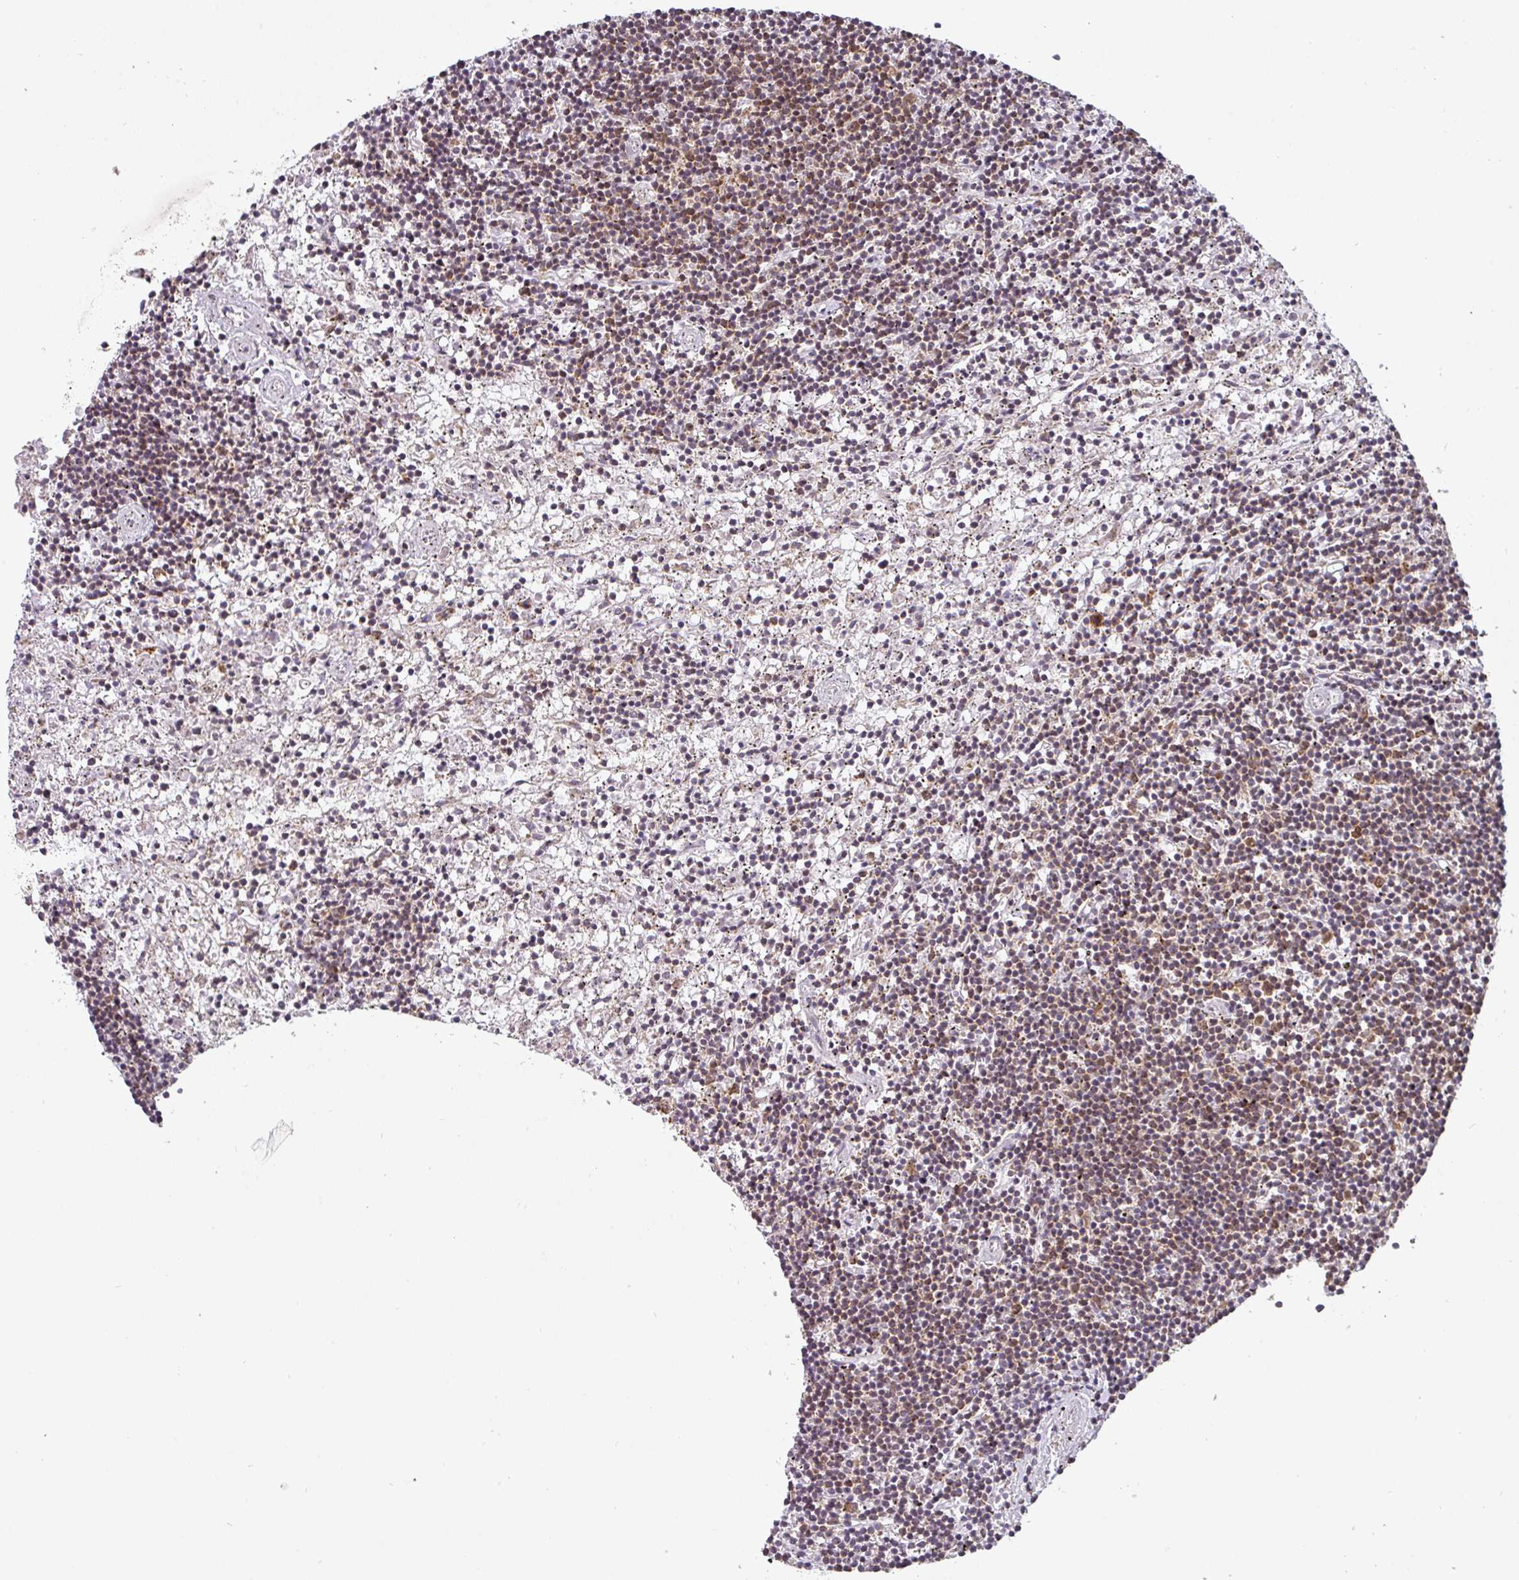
{"staining": {"intensity": "moderate", "quantity": "25%-75%", "location": "cytoplasmic/membranous"}, "tissue": "lymphoma", "cell_type": "Tumor cells", "image_type": "cancer", "snomed": [{"axis": "morphology", "description": "Malignant lymphoma, non-Hodgkin's type, Low grade"}, {"axis": "topography", "description": "Spleen"}], "caption": "Immunohistochemistry micrograph of human lymphoma stained for a protein (brown), which exhibits medium levels of moderate cytoplasmic/membranous staining in approximately 25%-75% of tumor cells.", "gene": "MRPS16", "patient": {"sex": "male", "age": 76}}